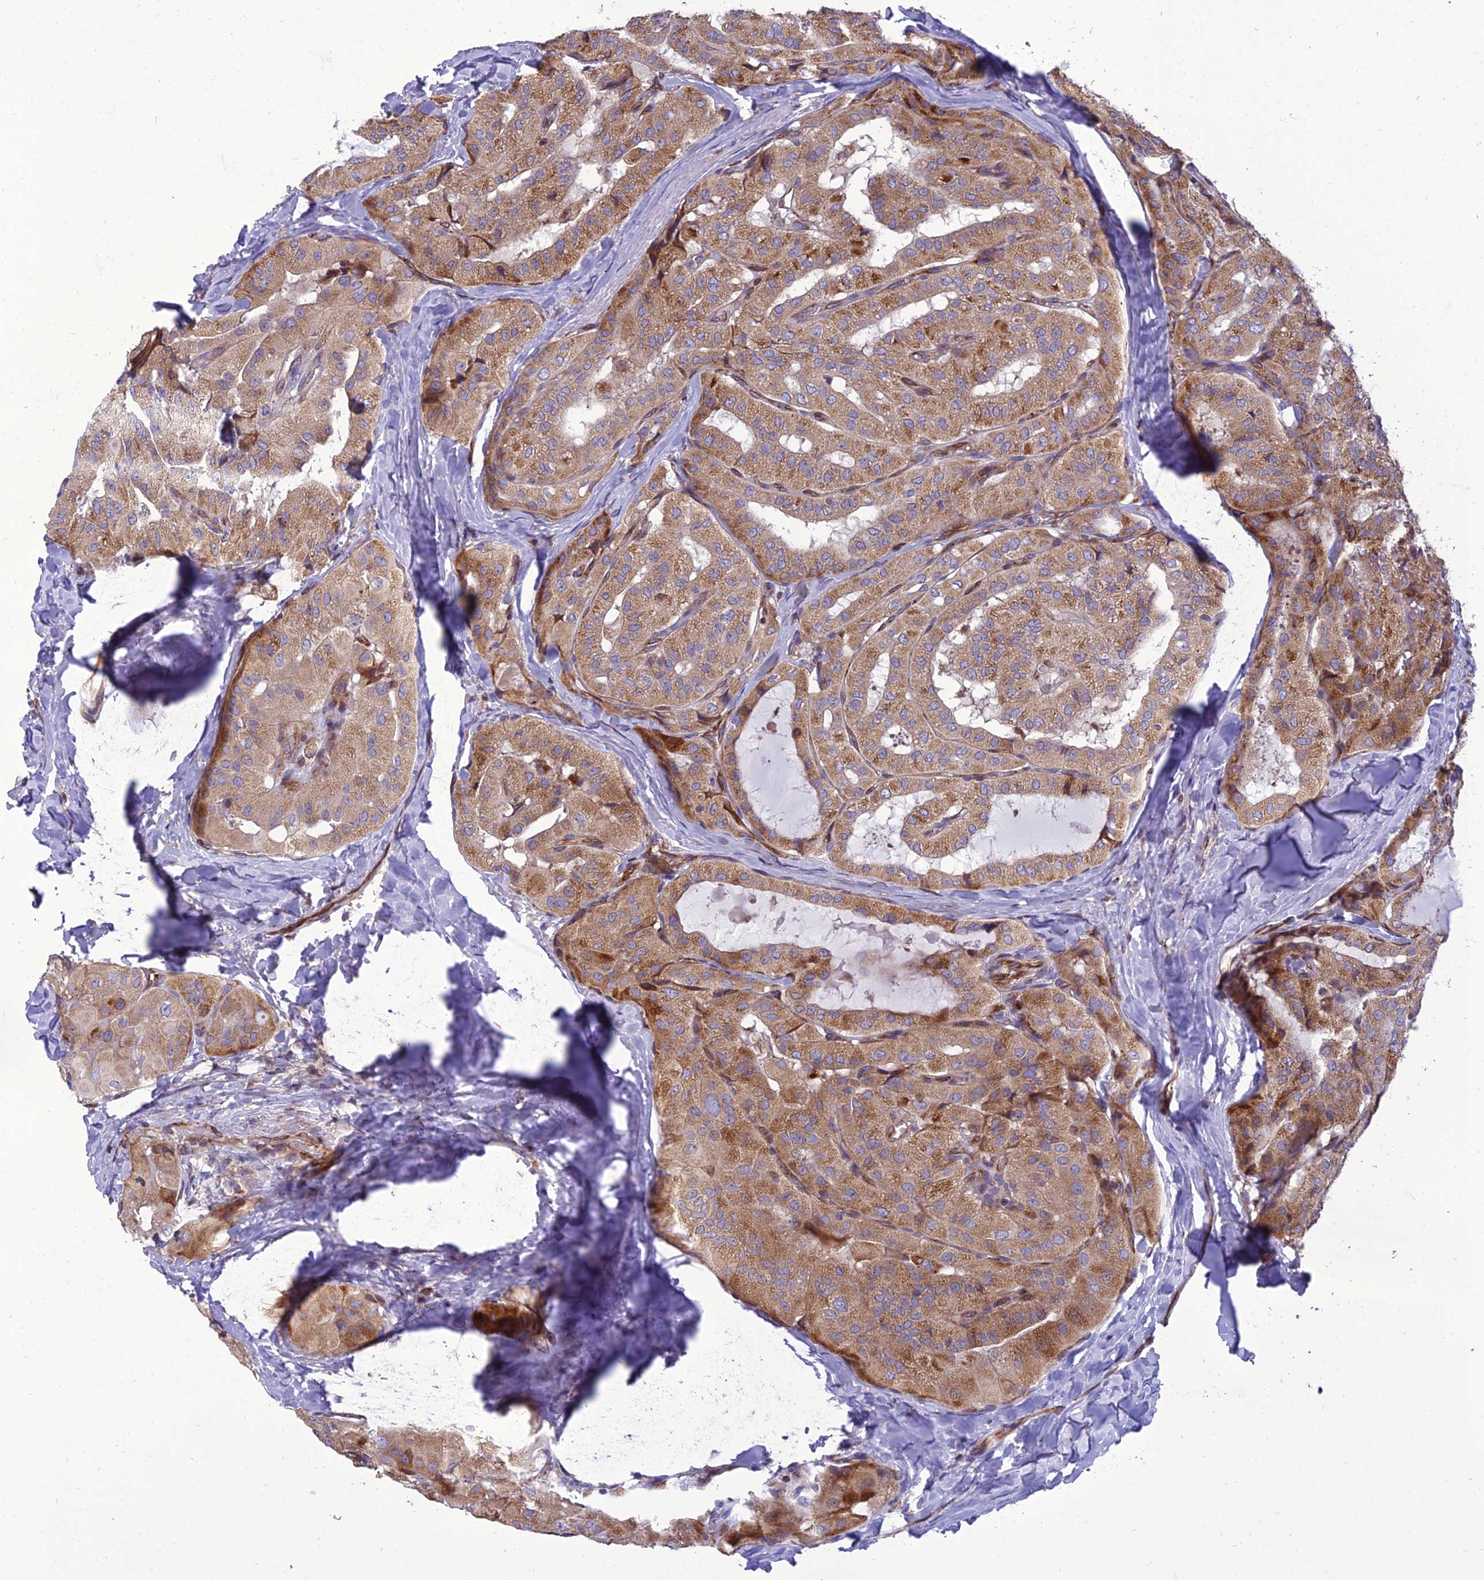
{"staining": {"intensity": "moderate", "quantity": ">75%", "location": "cytoplasmic/membranous"}, "tissue": "thyroid cancer", "cell_type": "Tumor cells", "image_type": "cancer", "snomed": [{"axis": "morphology", "description": "Normal tissue, NOS"}, {"axis": "morphology", "description": "Papillary adenocarcinoma, NOS"}, {"axis": "topography", "description": "Thyroid gland"}], "caption": "An image showing moderate cytoplasmic/membranous expression in about >75% of tumor cells in thyroid cancer, as visualized by brown immunohistochemical staining.", "gene": "GIMAP1", "patient": {"sex": "female", "age": 59}}